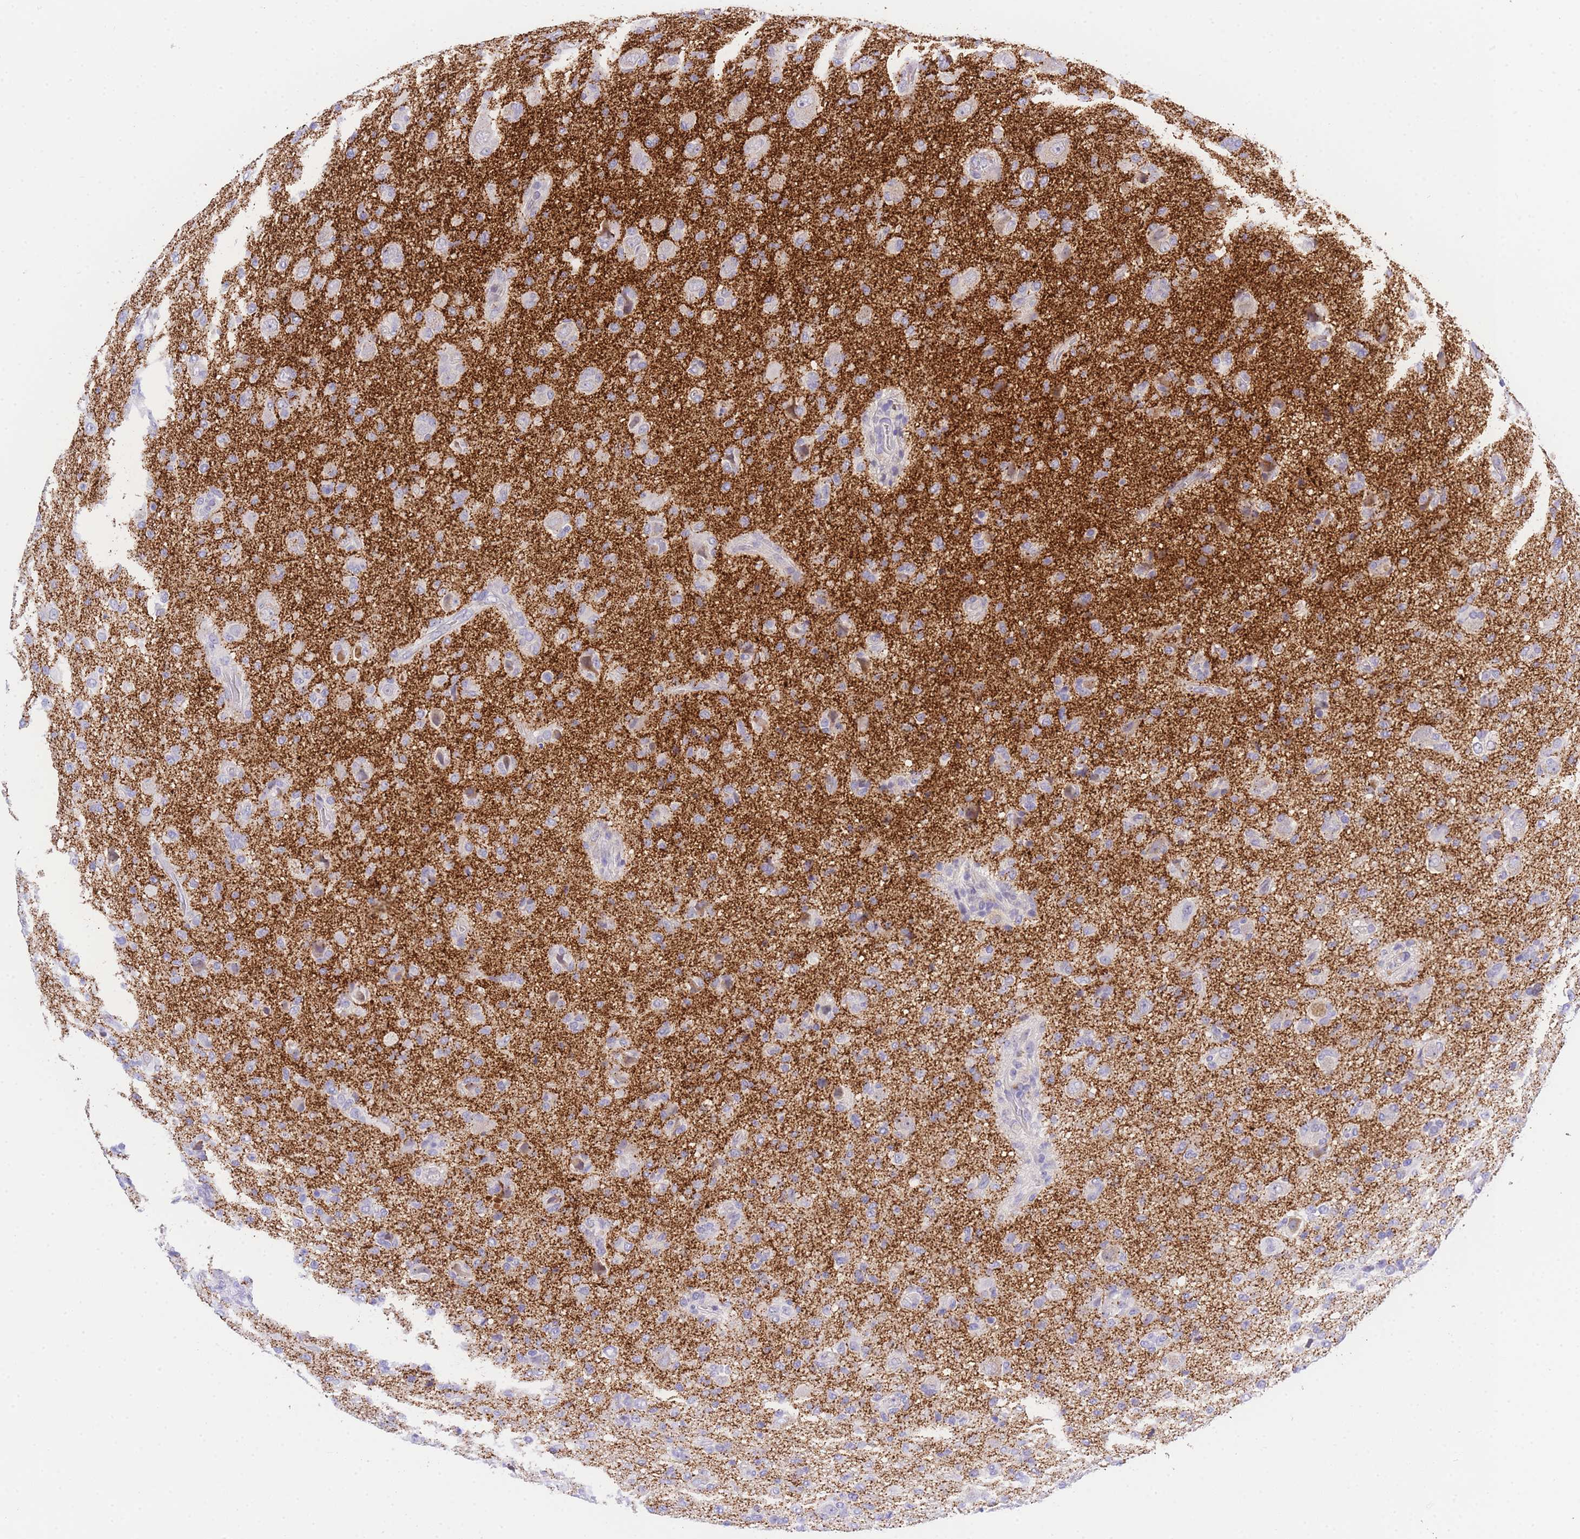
{"staining": {"intensity": "negative", "quantity": "none", "location": "none"}, "tissue": "glioma", "cell_type": "Tumor cells", "image_type": "cancer", "snomed": [{"axis": "morphology", "description": "Glioma, malignant, High grade"}, {"axis": "topography", "description": "Brain"}], "caption": "Protein analysis of glioma shows no significant expression in tumor cells.", "gene": "TIFAB", "patient": {"sex": "female", "age": 57}}